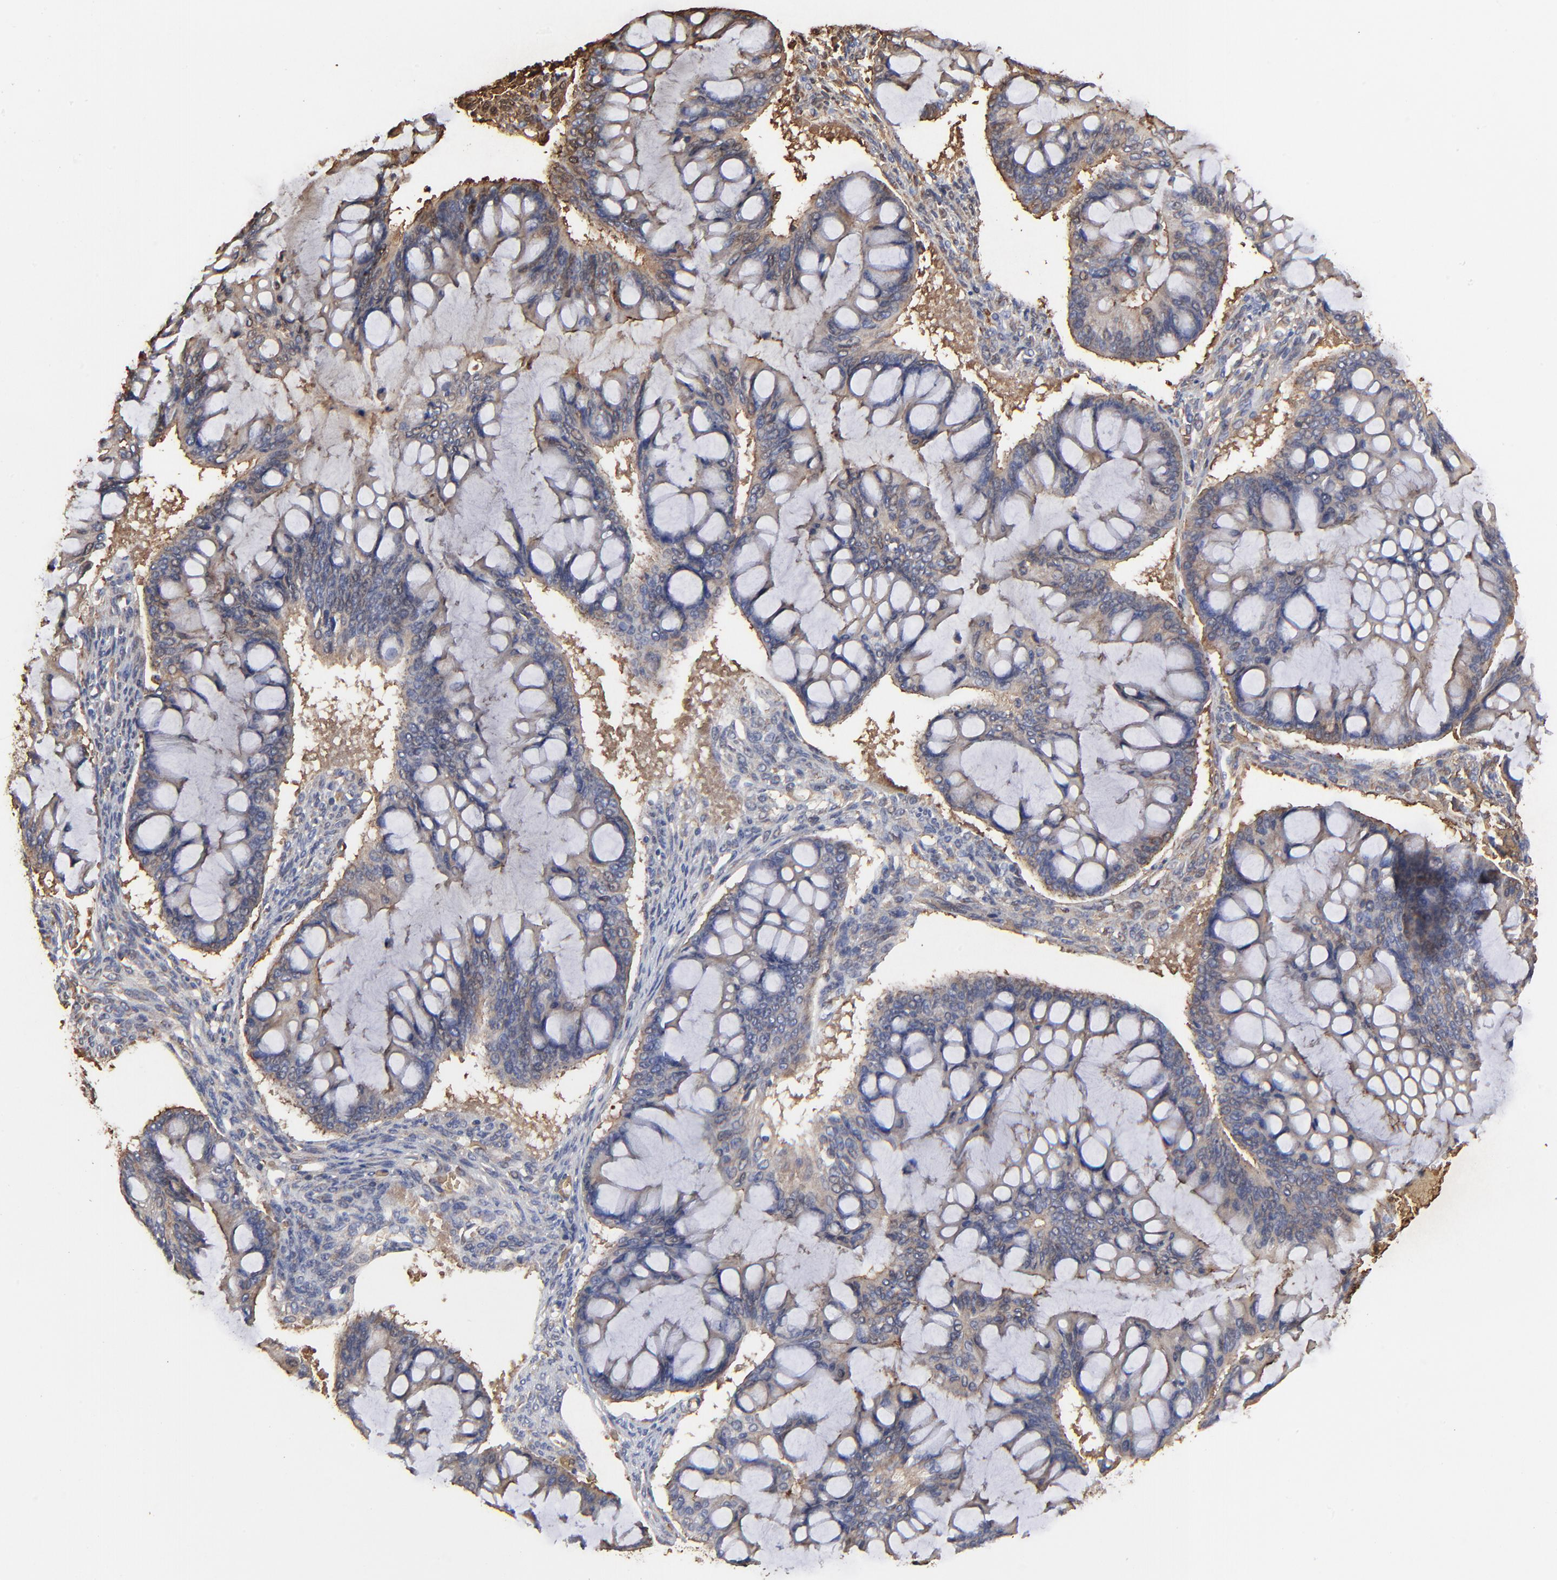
{"staining": {"intensity": "weak", "quantity": ">75%", "location": "cytoplasmic/membranous"}, "tissue": "ovarian cancer", "cell_type": "Tumor cells", "image_type": "cancer", "snomed": [{"axis": "morphology", "description": "Cystadenocarcinoma, mucinous, NOS"}, {"axis": "topography", "description": "Ovary"}], "caption": "The image reveals staining of ovarian cancer (mucinous cystadenocarcinoma), revealing weak cytoplasmic/membranous protein positivity (brown color) within tumor cells.", "gene": "PAG1", "patient": {"sex": "female", "age": 73}}